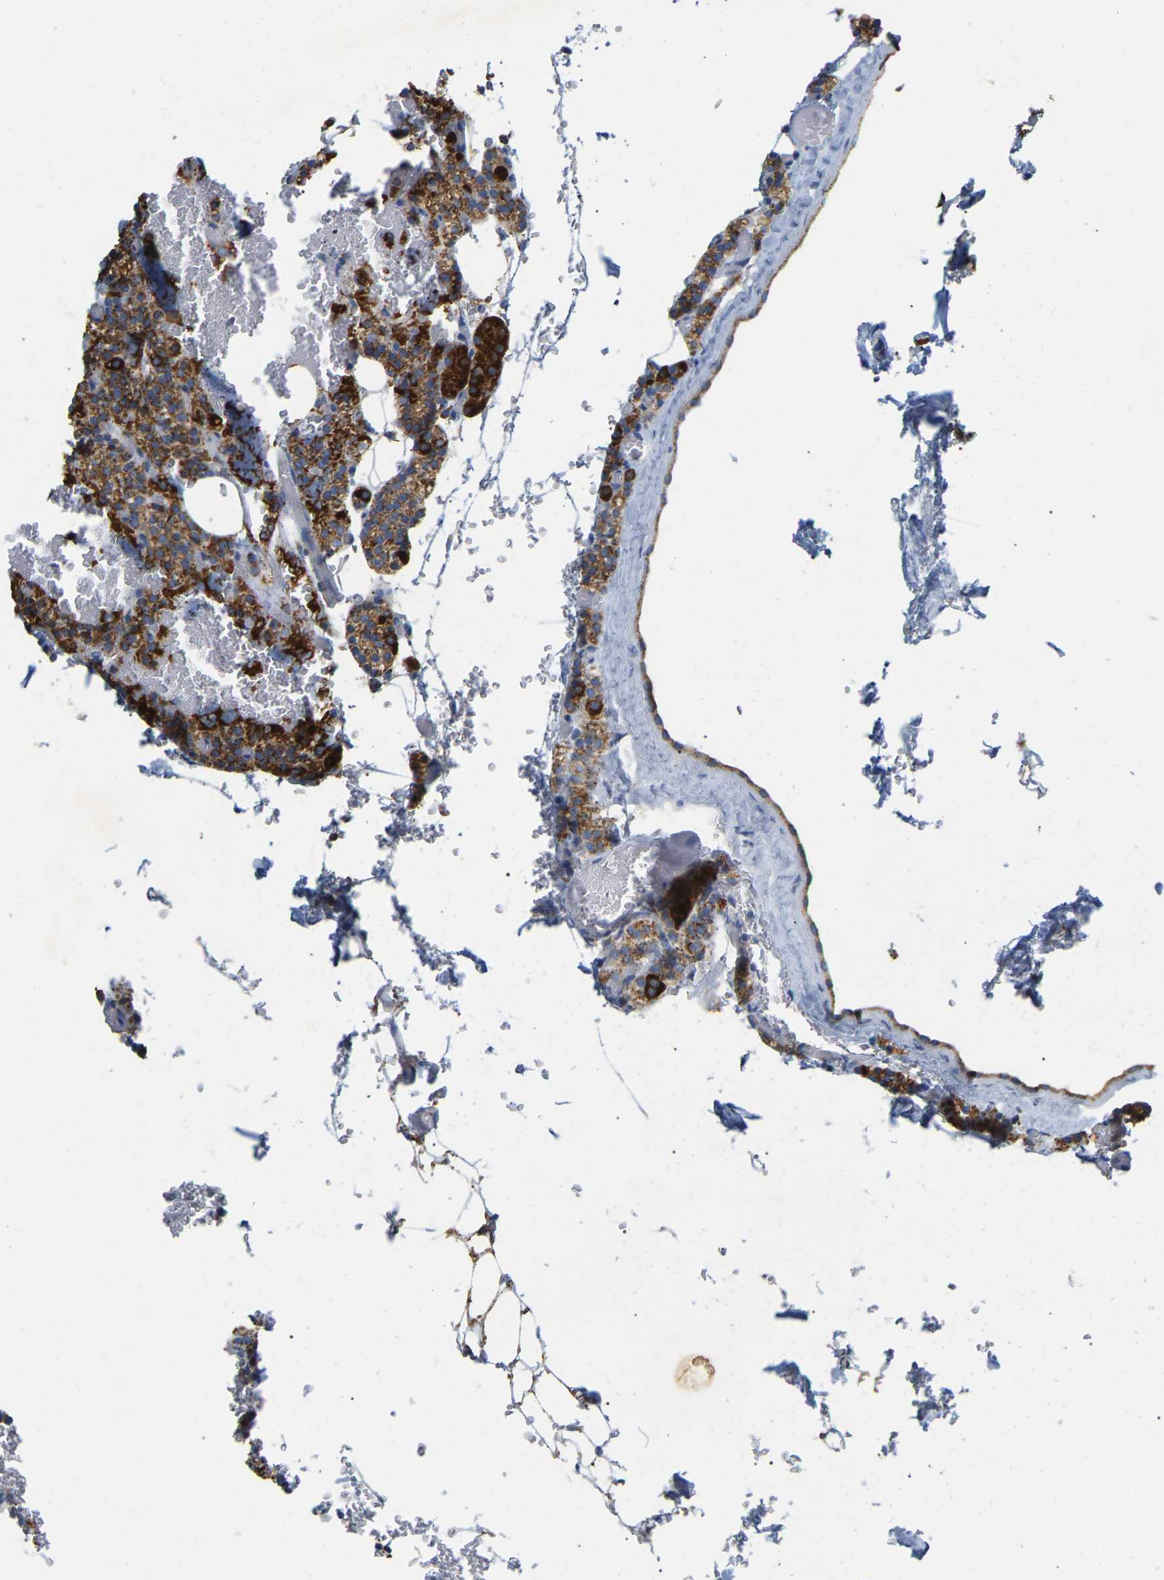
{"staining": {"intensity": "strong", "quantity": "25%-75%", "location": "cytoplasmic/membranous"}, "tissue": "parathyroid gland", "cell_type": "Glandular cells", "image_type": "normal", "snomed": [{"axis": "morphology", "description": "Normal tissue, NOS"}, {"axis": "morphology", "description": "Inflammation chronic"}, {"axis": "morphology", "description": "Goiter, colloid"}, {"axis": "topography", "description": "Thyroid gland"}, {"axis": "topography", "description": "Parathyroid gland"}], "caption": "Immunohistochemistry staining of unremarkable parathyroid gland, which reveals high levels of strong cytoplasmic/membranous expression in approximately 25%-75% of glandular cells indicating strong cytoplasmic/membranous protein positivity. The staining was performed using DAB (3,3'-diaminobenzidine) (brown) for protein detection and nuclei were counterstained in hematoxylin (blue).", "gene": "HIBADH", "patient": {"sex": "male", "age": 65}}